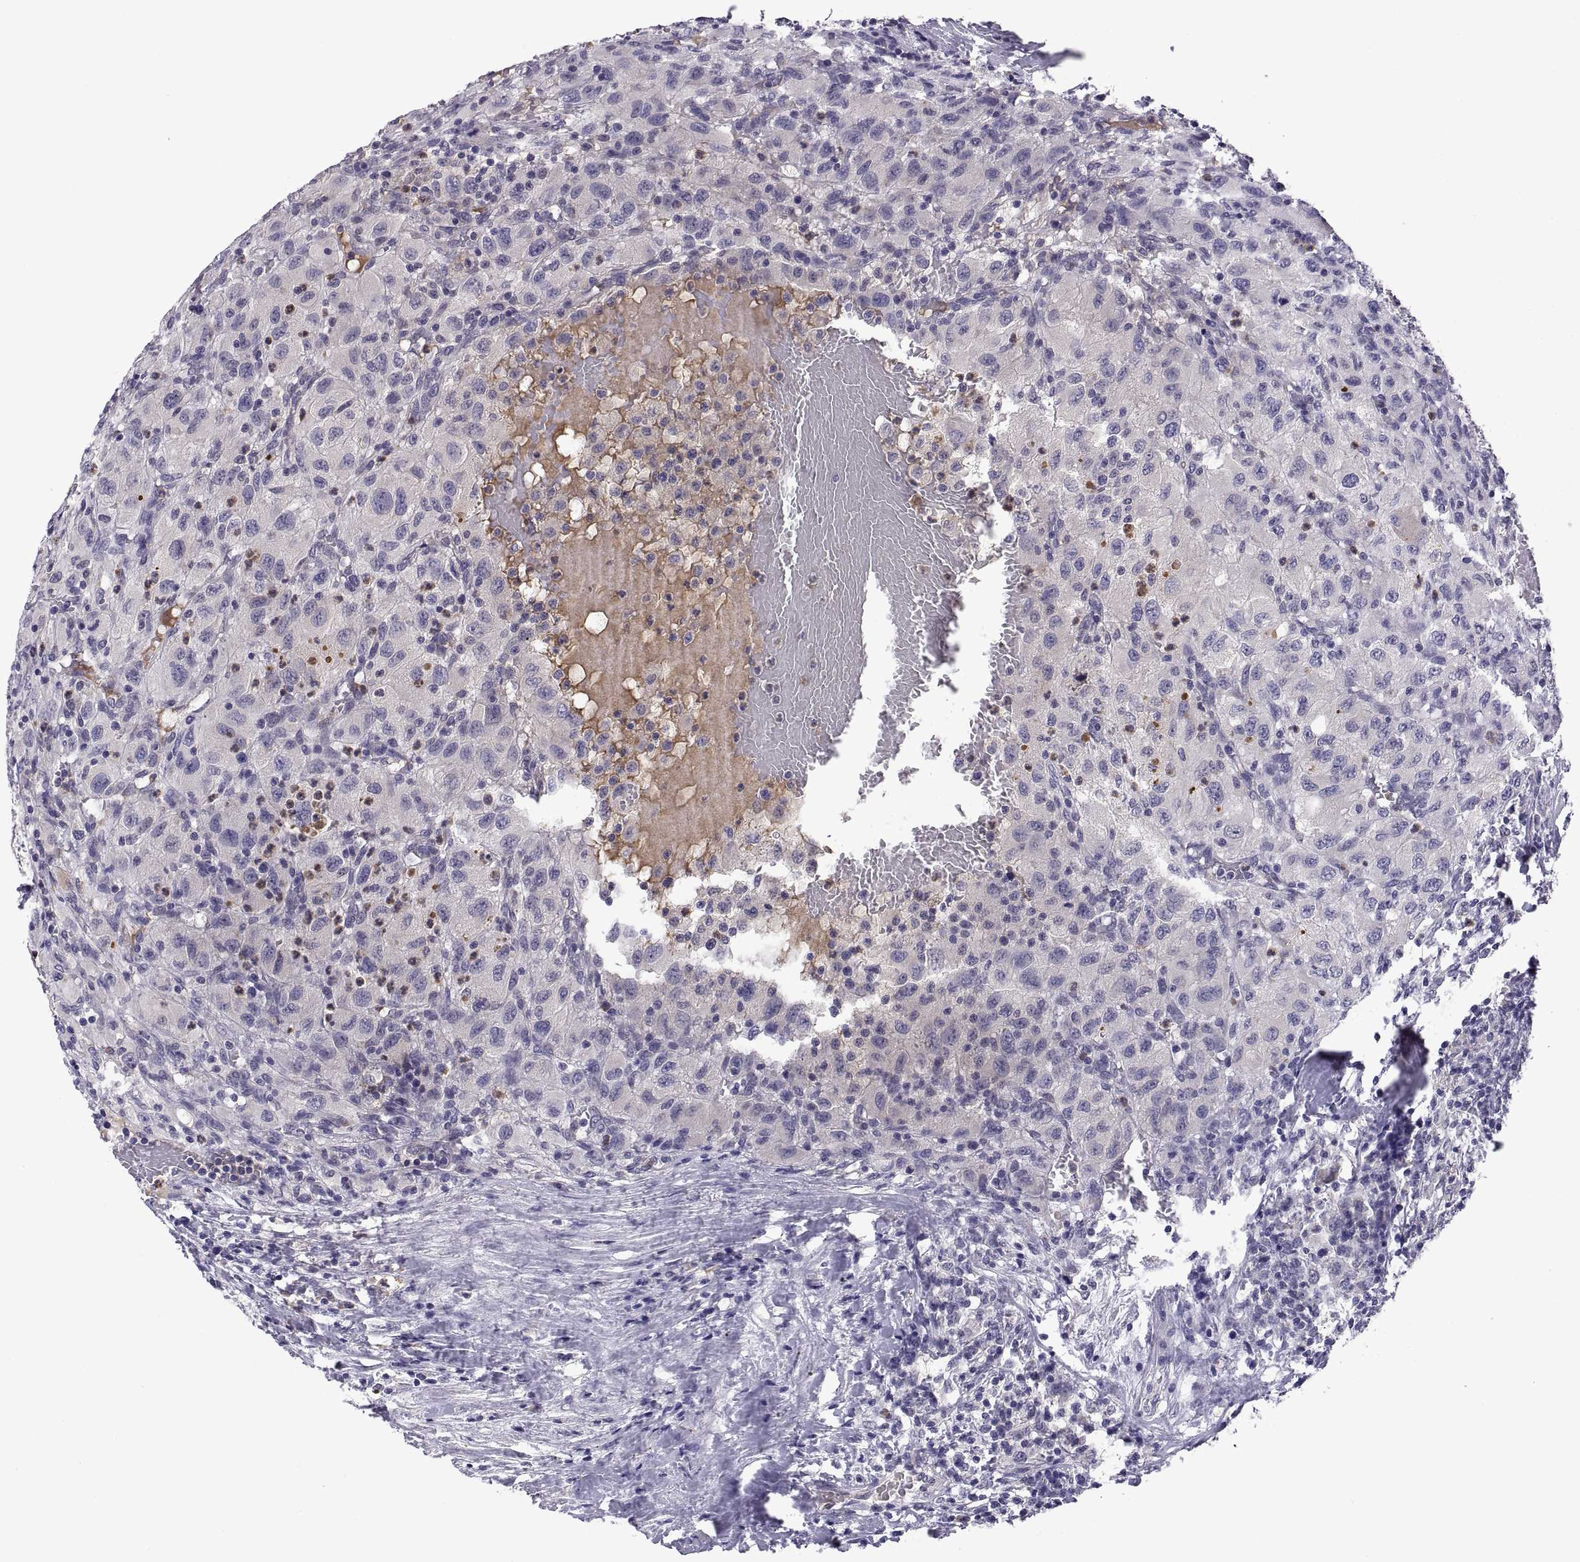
{"staining": {"intensity": "negative", "quantity": "none", "location": "none"}, "tissue": "renal cancer", "cell_type": "Tumor cells", "image_type": "cancer", "snomed": [{"axis": "morphology", "description": "Adenocarcinoma, NOS"}, {"axis": "topography", "description": "Kidney"}], "caption": "Tumor cells are negative for brown protein staining in adenocarcinoma (renal).", "gene": "PKP1", "patient": {"sex": "female", "age": 67}}